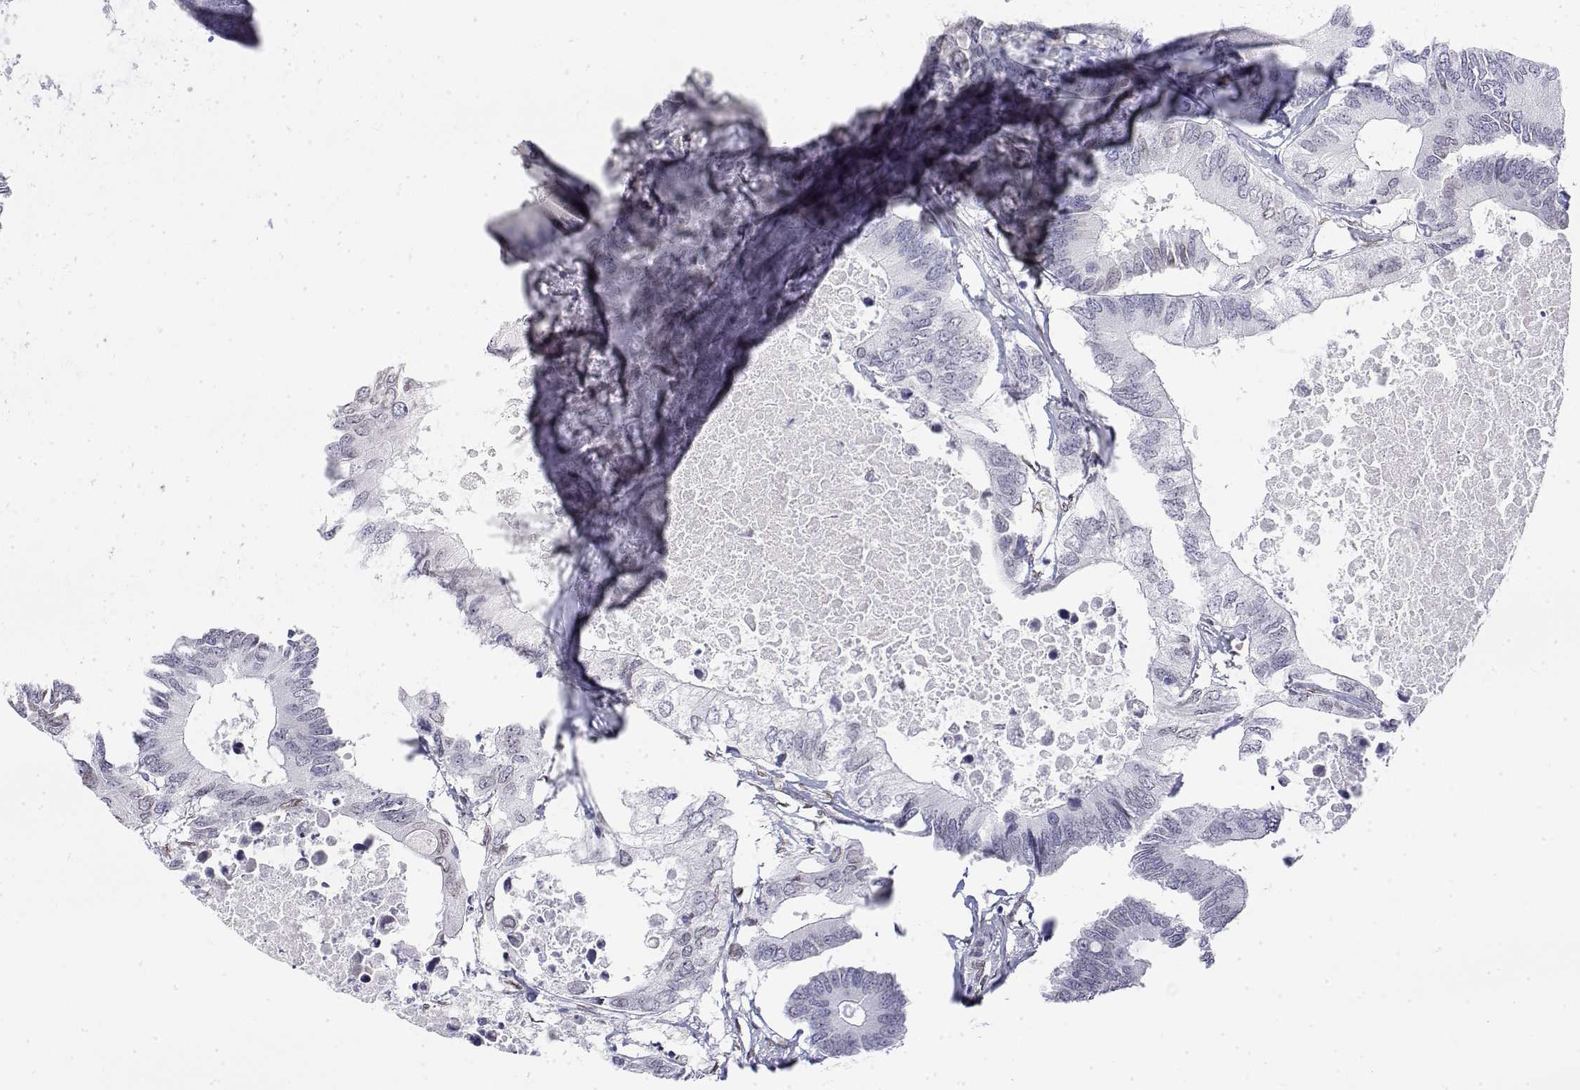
{"staining": {"intensity": "negative", "quantity": "none", "location": "none"}, "tissue": "colorectal cancer", "cell_type": "Tumor cells", "image_type": "cancer", "snomed": [{"axis": "morphology", "description": "Adenocarcinoma, NOS"}, {"axis": "topography", "description": "Colon"}], "caption": "DAB (3,3'-diaminobenzidine) immunohistochemical staining of human colorectal adenocarcinoma displays no significant staining in tumor cells.", "gene": "ZNF532", "patient": {"sex": "male", "age": 71}}